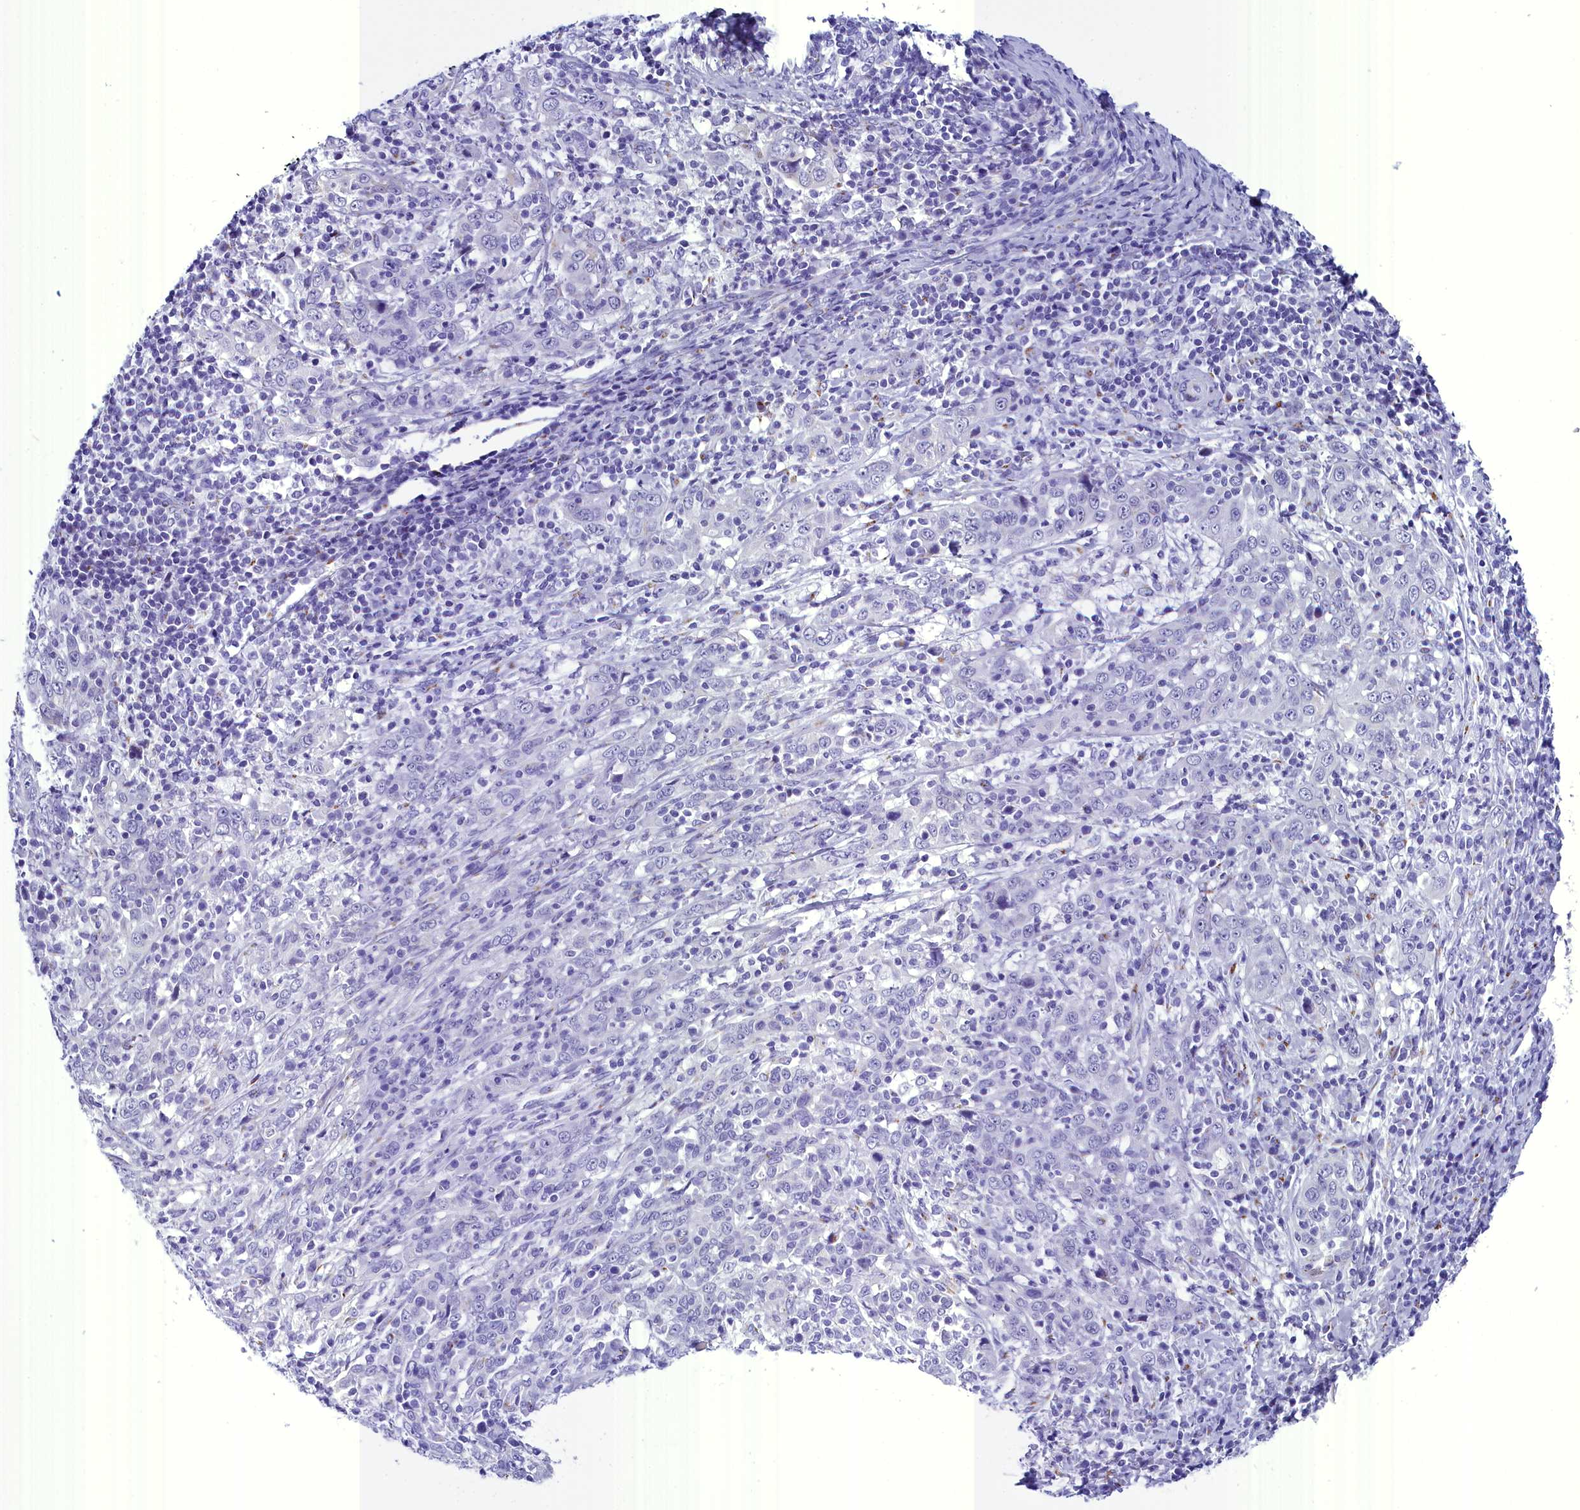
{"staining": {"intensity": "negative", "quantity": "none", "location": "none"}, "tissue": "cervical cancer", "cell_type": "Tumor cells", "image_type": "cancer", "snomed": [{"axis": "morphology", "description": "Squamous cell carcinoma, NOS"}, {"axis": "topography", "description": "Cervix"}], "caption": "Cervical cancer (squamous cell carcinoma) was stained to show a protein in brown. There is no significant staining in tumor cells.", "gene": "AP3B2", "patient": {"sex": "female", "age": 46}}